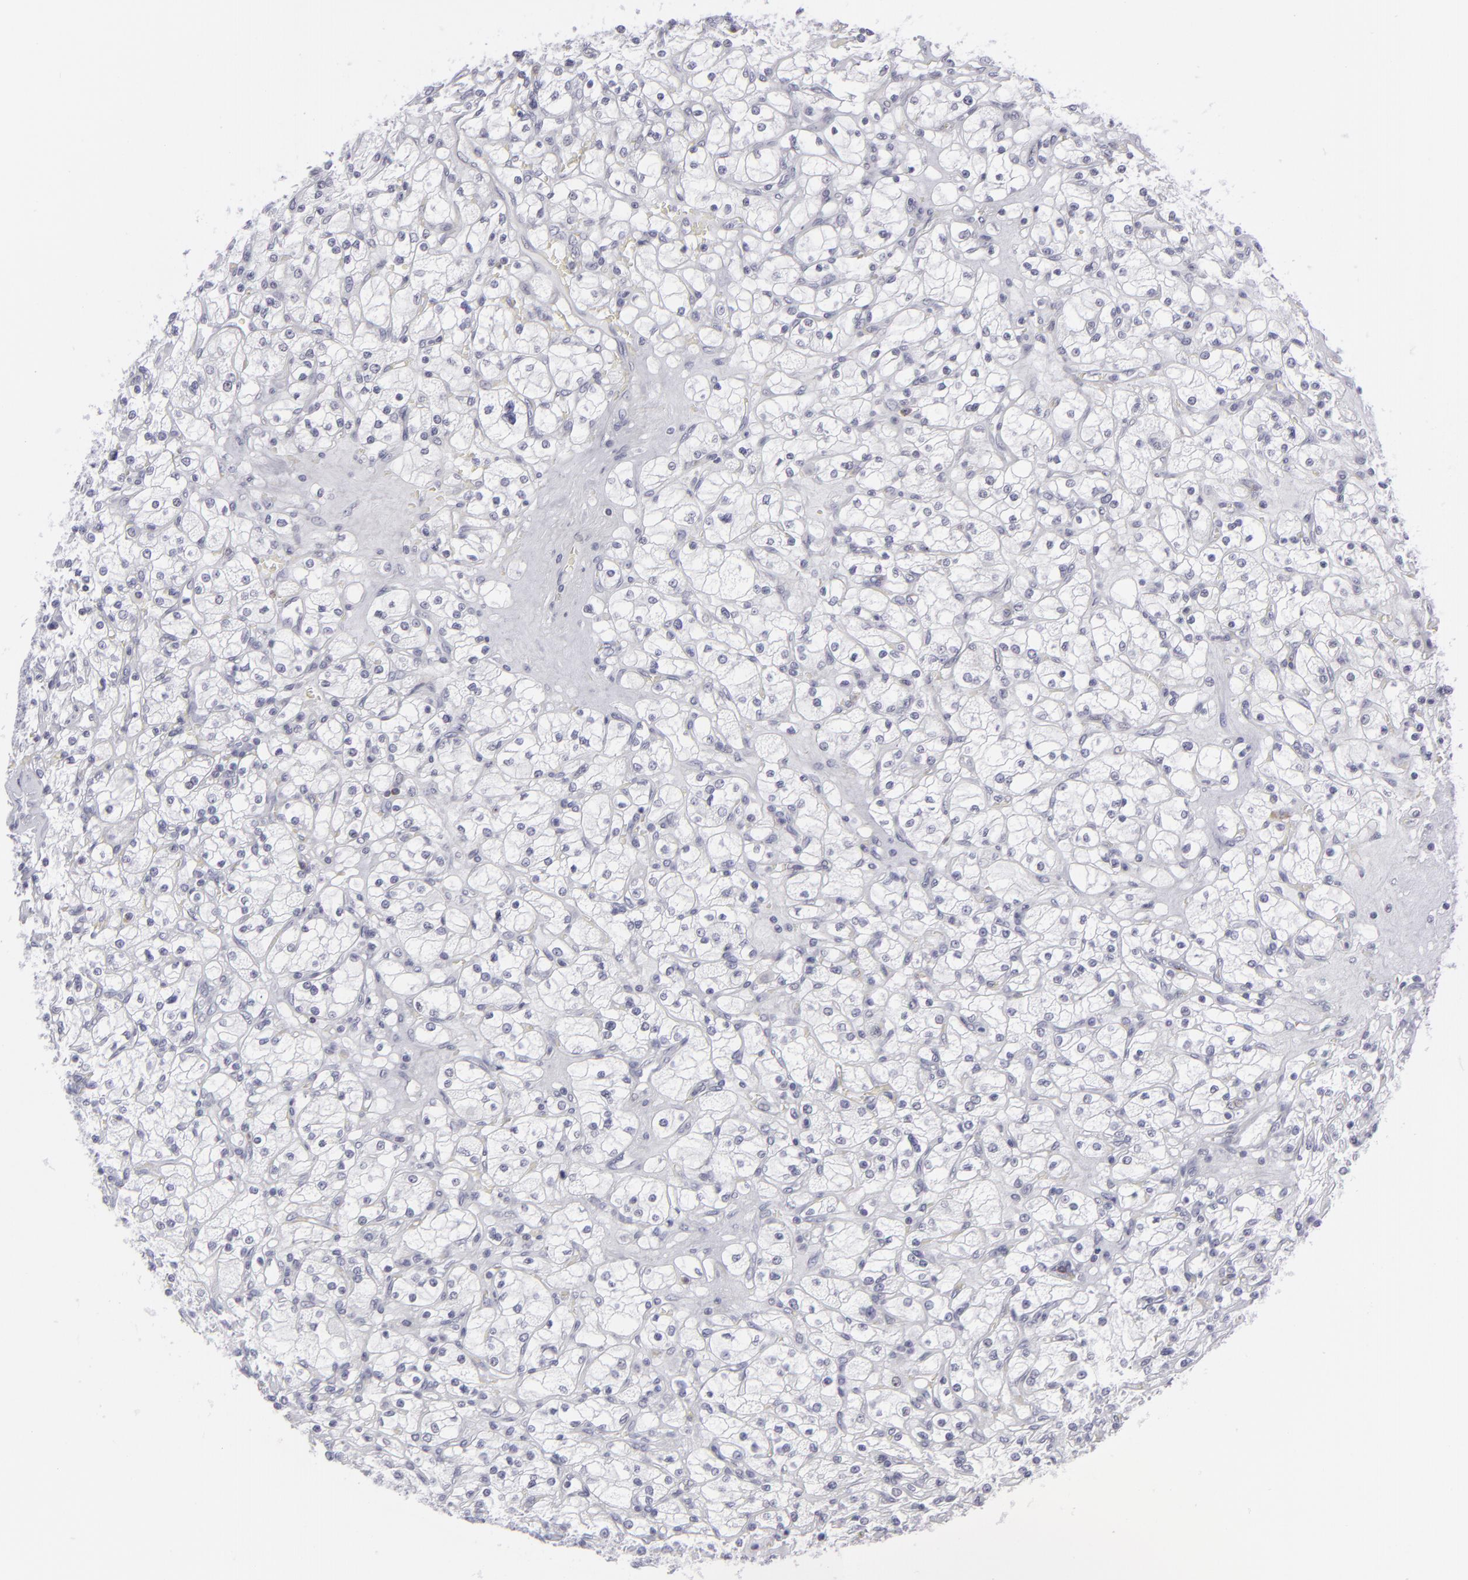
{"staining": {"intensity": "negative", "quantity": "none", "location": "none"}, "tissue": "renal cancer", "cell_type": "Tumor cells", "image_type": "cancer", "snomed": [{"axis": "morphology", "description": "Adenocarcinoma, NOS"}, {"axis": "topography", "description": "Kidney"}], "caption": "IHC micrograph of renal cancer (adenocarcinoma) stained for a protein (brown), which displays no staining in tumor cells. (DAB (3,3'-diaminobenzidine) immunohistochemistry (IHC), high magnification).", "gene": "CD7", "patient": {"sex": "female", "age": 83}}